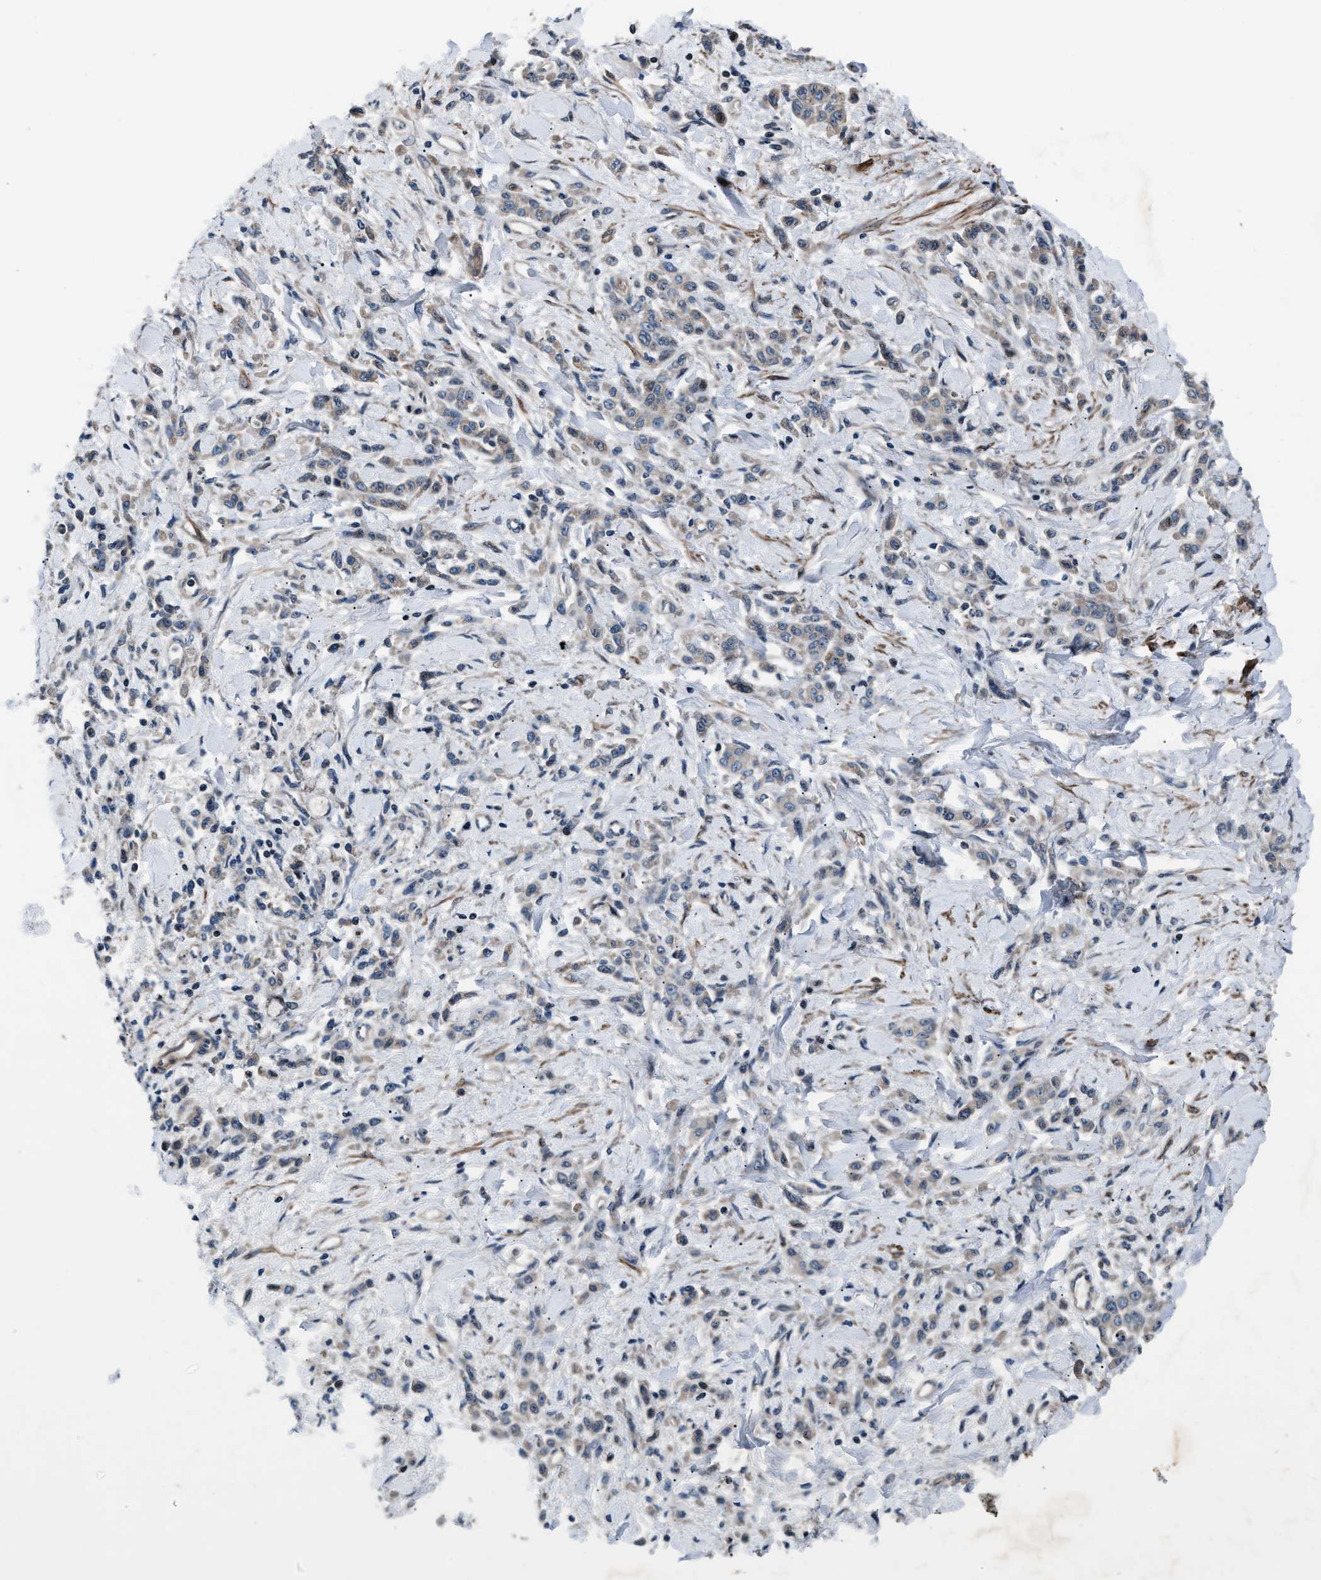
{"staining": {"intensity": "weak", "quantity": "25%-75%", "location": "cytoplasmic/membranous"}, "tissue": "stomach cancer", "cell_type": "Tumor cells", "image_type": "cancer", "snomed": [{"axis": "morphology", "description": "Normal tissue, NOS"}, {"axis": "morphology", "description": "Adenocarcinoma, NOS"}, {"axis": "topography", "description": "Stomach"}], "caption": "Brown immunohistochemical staining in human stomach cancer (adenocarcinoma) exhibits weak cytoplasmic/membranous positivity in approximately 25%-75% of tumor cells.", "gene": "DYNC2I1", "patient": {"sex": "male", "age": 82}}